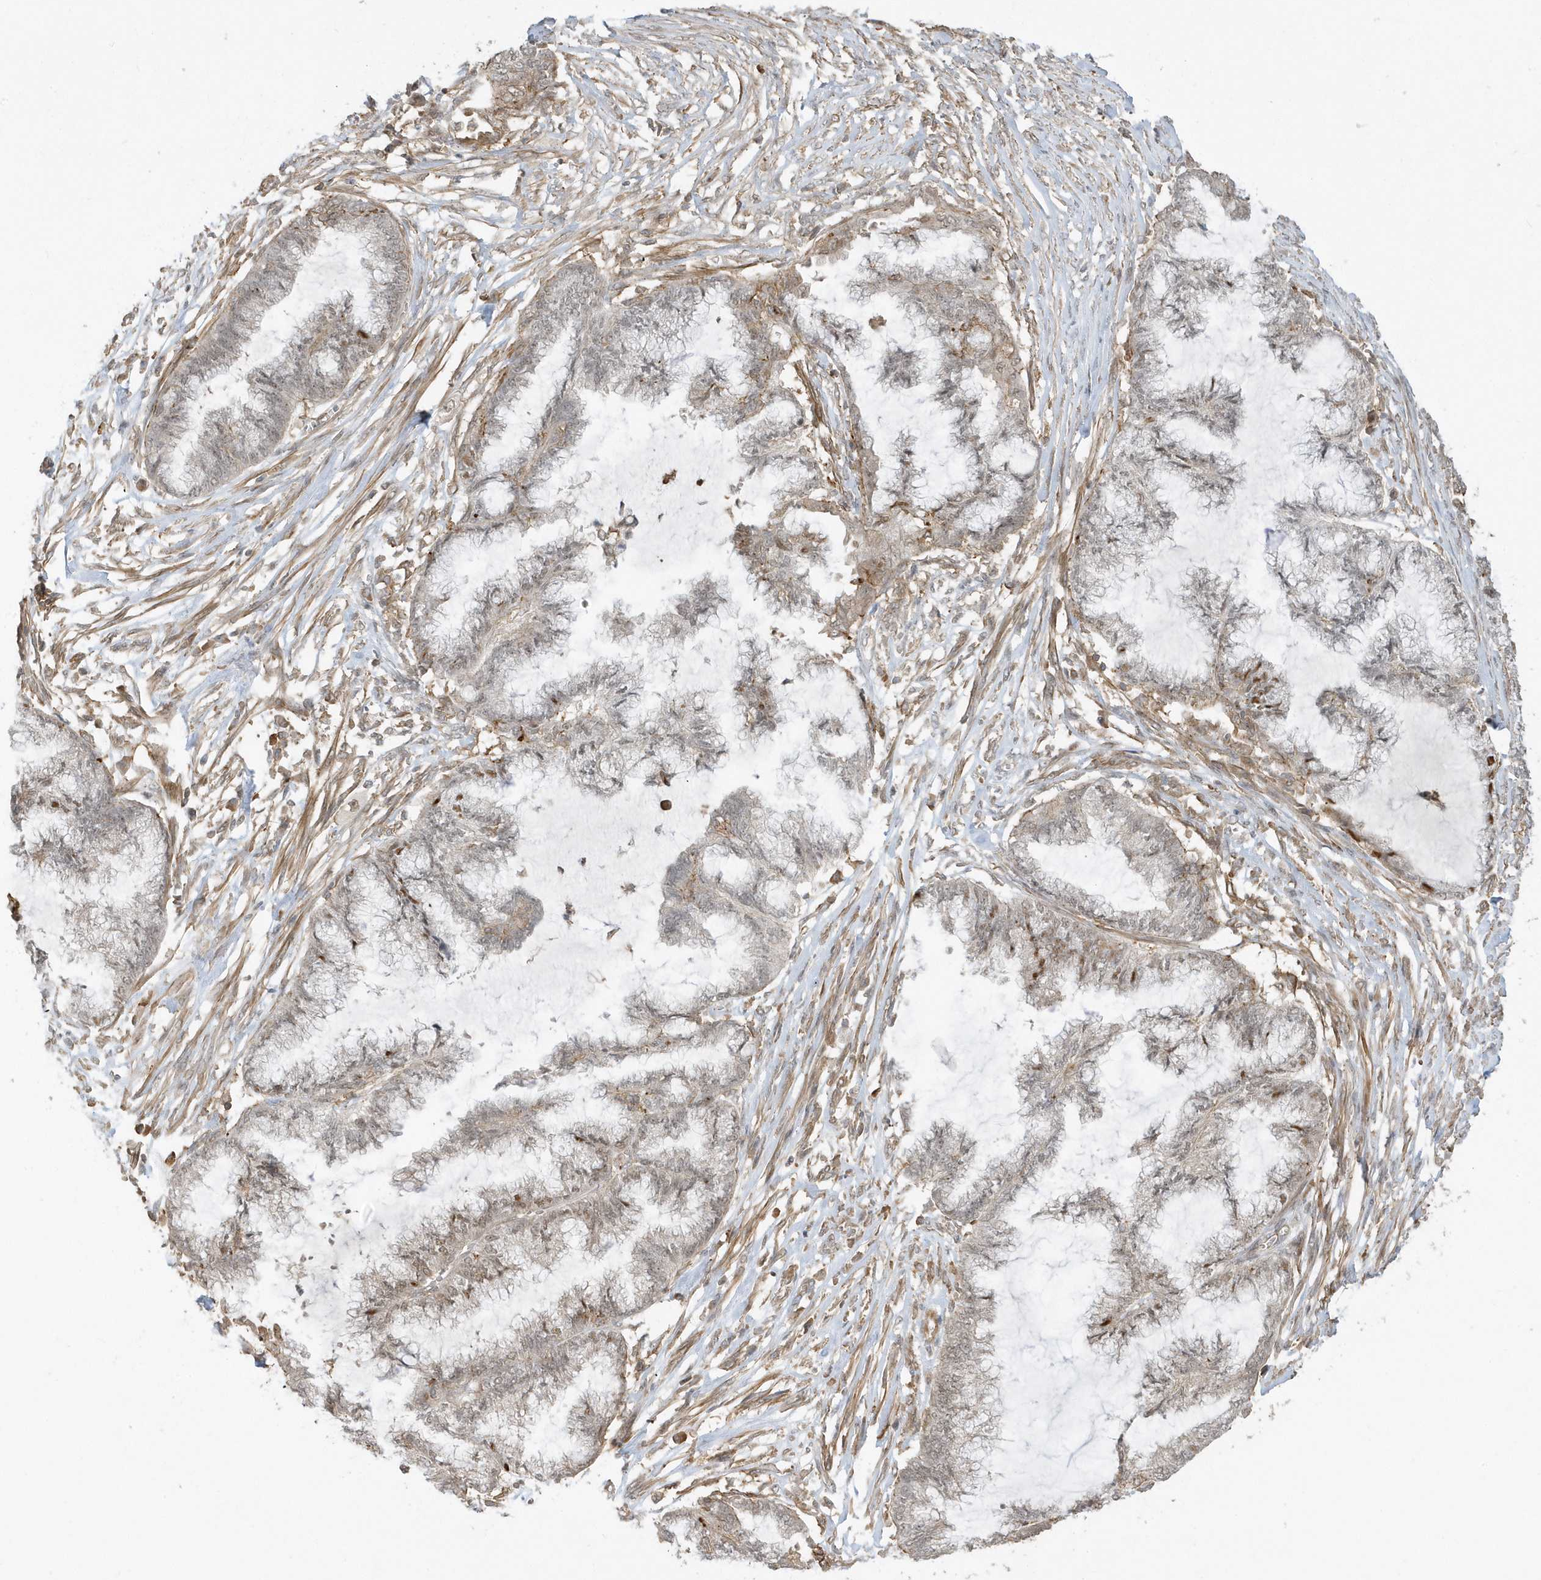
{"staining": {"intensity": "moderate", "quantity": "<25%", "location": "nuclear"}, "tissue": "endometrial cancer", "cell_type": "Tumor cells", "image_type": "cancer", "snomed": [{"axis": "morphology", "description": "Adenocarcinoma, NOS"}, {"axis": "topography", "description": "Endometrium"}], "caption": "DAB (3,3'-diaminobenzidine) immunohistochemical staining of human endometrial cancer (adenocarcinoma) exhibits moderate nuclear protein staining in about <25% of tumor cells.", "gene": "ZBTB8A", "patient": {"sex": "female", "age": 86}}